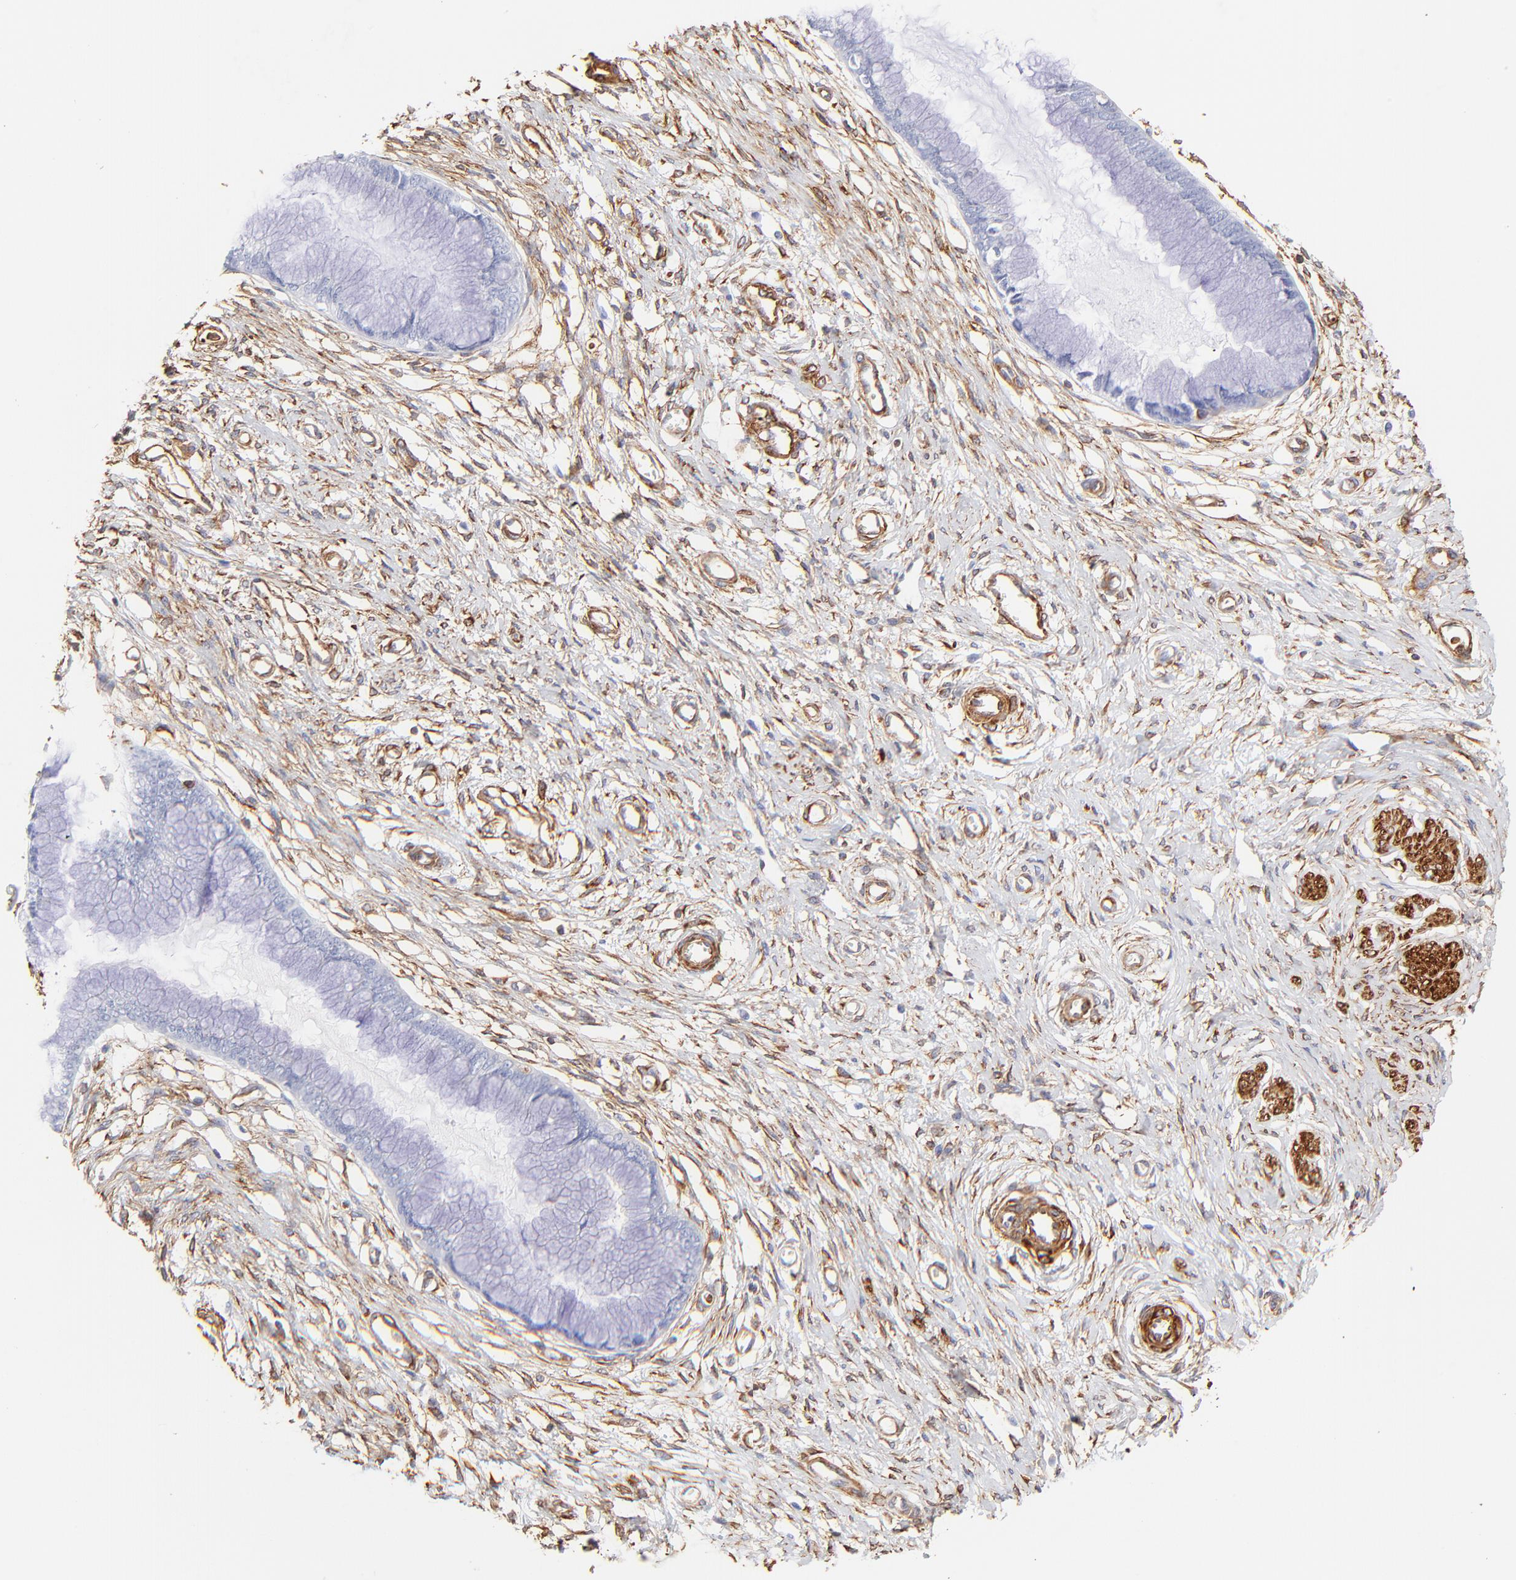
{"staining": {"intensity": "negative", "quantity": "none", "location": "none"}, "tissue": "cervix", "cell_type": "Glandular cells", "image_type": "normal", "snomed": [{"axis": "morphology", "description": "Normal tissue, NOS"}, {"axis": "topography", "description": "Cervix"}], "caption": "Glandular cells show no significant staining in unremarkable cervix. Nuclei are stained in blue.", "gene": "FLNA", "patient": {"sex": "female", "age": 55}}